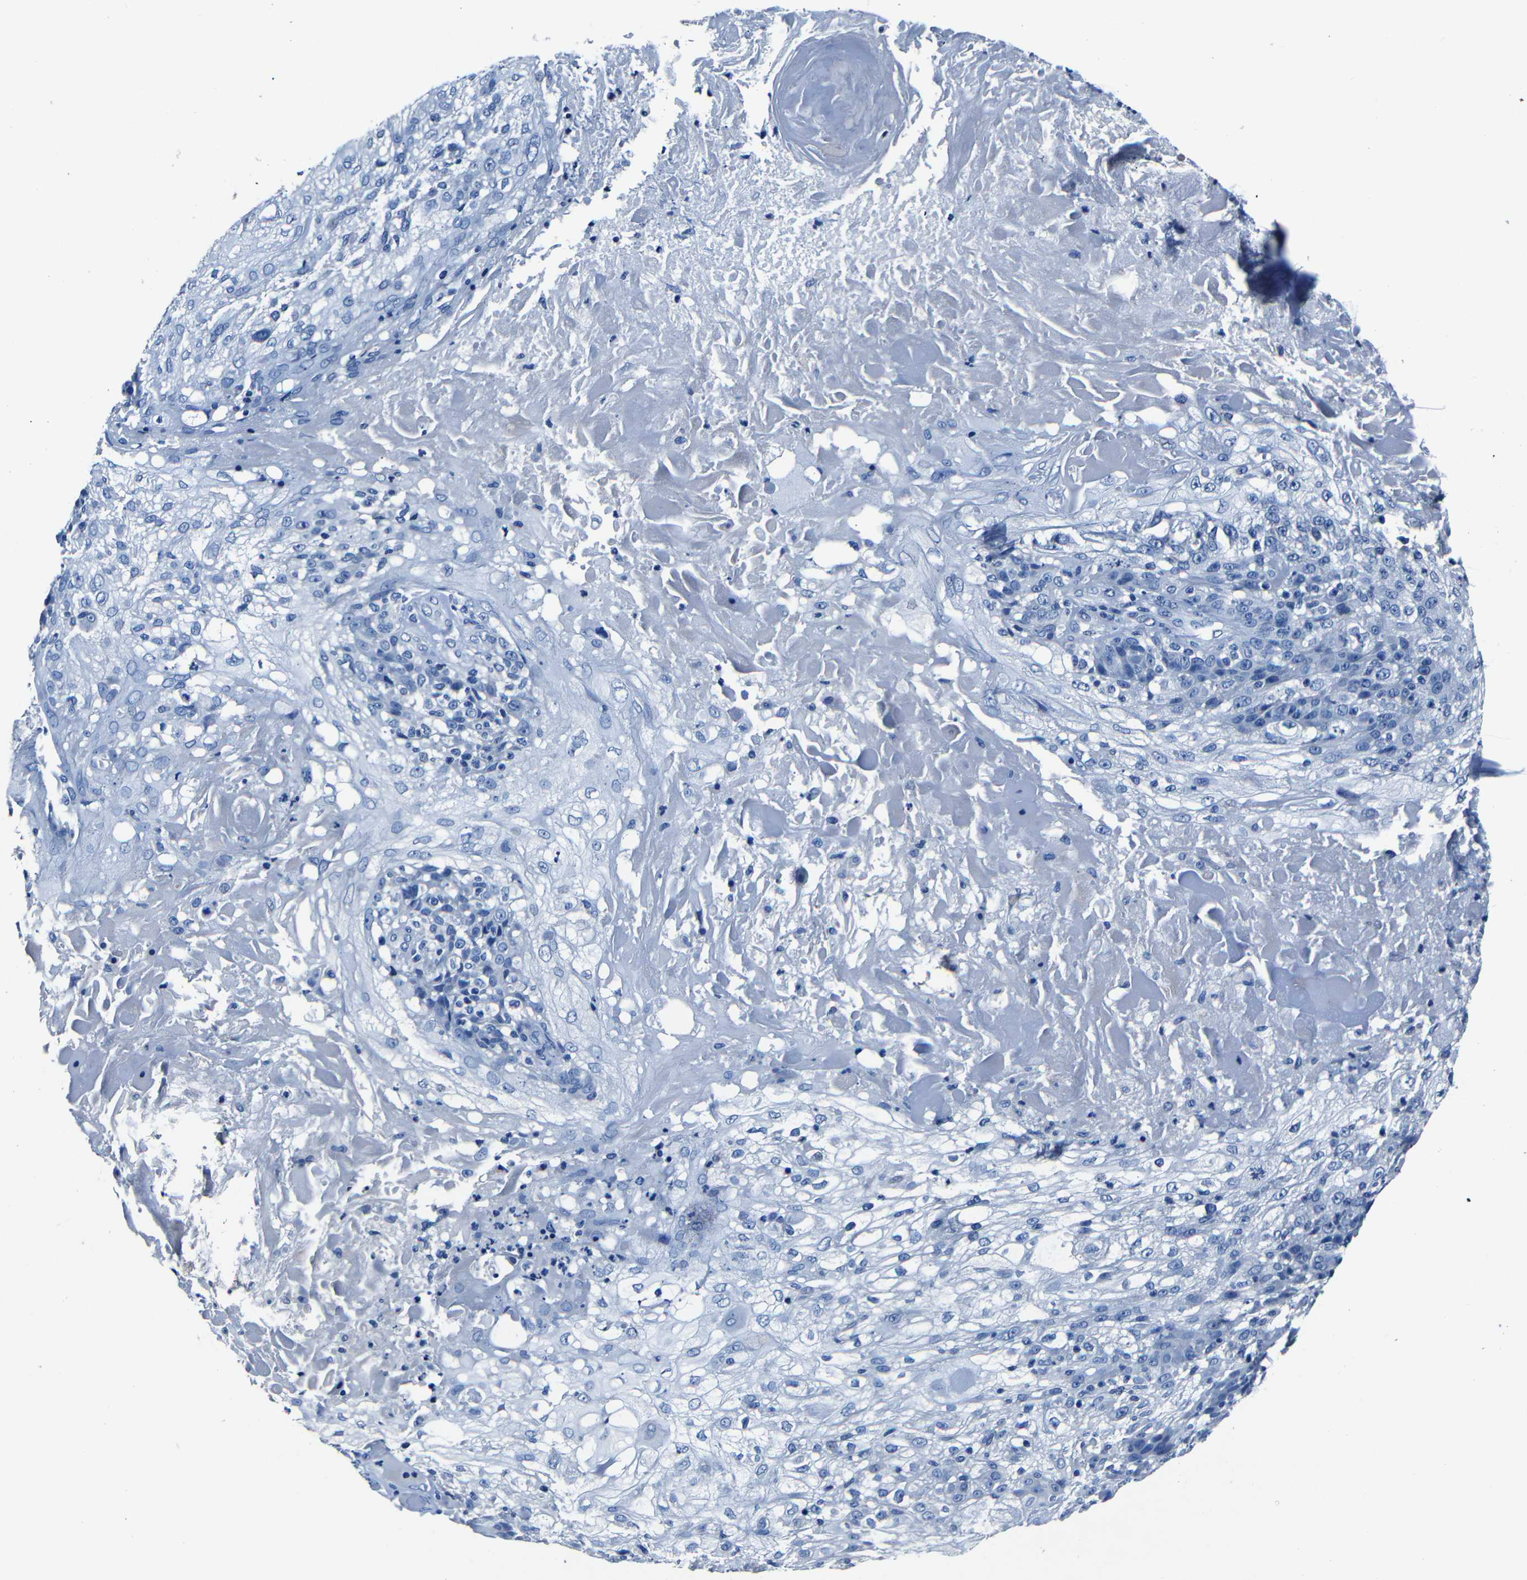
{"staining": {"intensity": "negative", "quantity": "none", "location": "none"}, "tissue": "skin cancer", "cell_type": "Tumor cells", "image_type": "cancer", "snomed": [{"axis": "morphology", "description": "Normal tissue, NOS"}, {"axis": "morphology", "description": "Squamous cell carcinoma, NOS"}, {"axis": "topography", "description": "Skin"}], "caption": "This histopathology image is of skin cancer (squamous cell carcinoma) stained with IHC to label a protein in brown with the nuclei are counter-stained blue. There is no staining in tumor cells. The staining is performed using DAB (3,3'-diaminobenzidine) brown chromogen with nuclei counter-stained in using hematoxylin.", "gene": "NCMAP", "patient": {"sex": "female", "age": 83}}